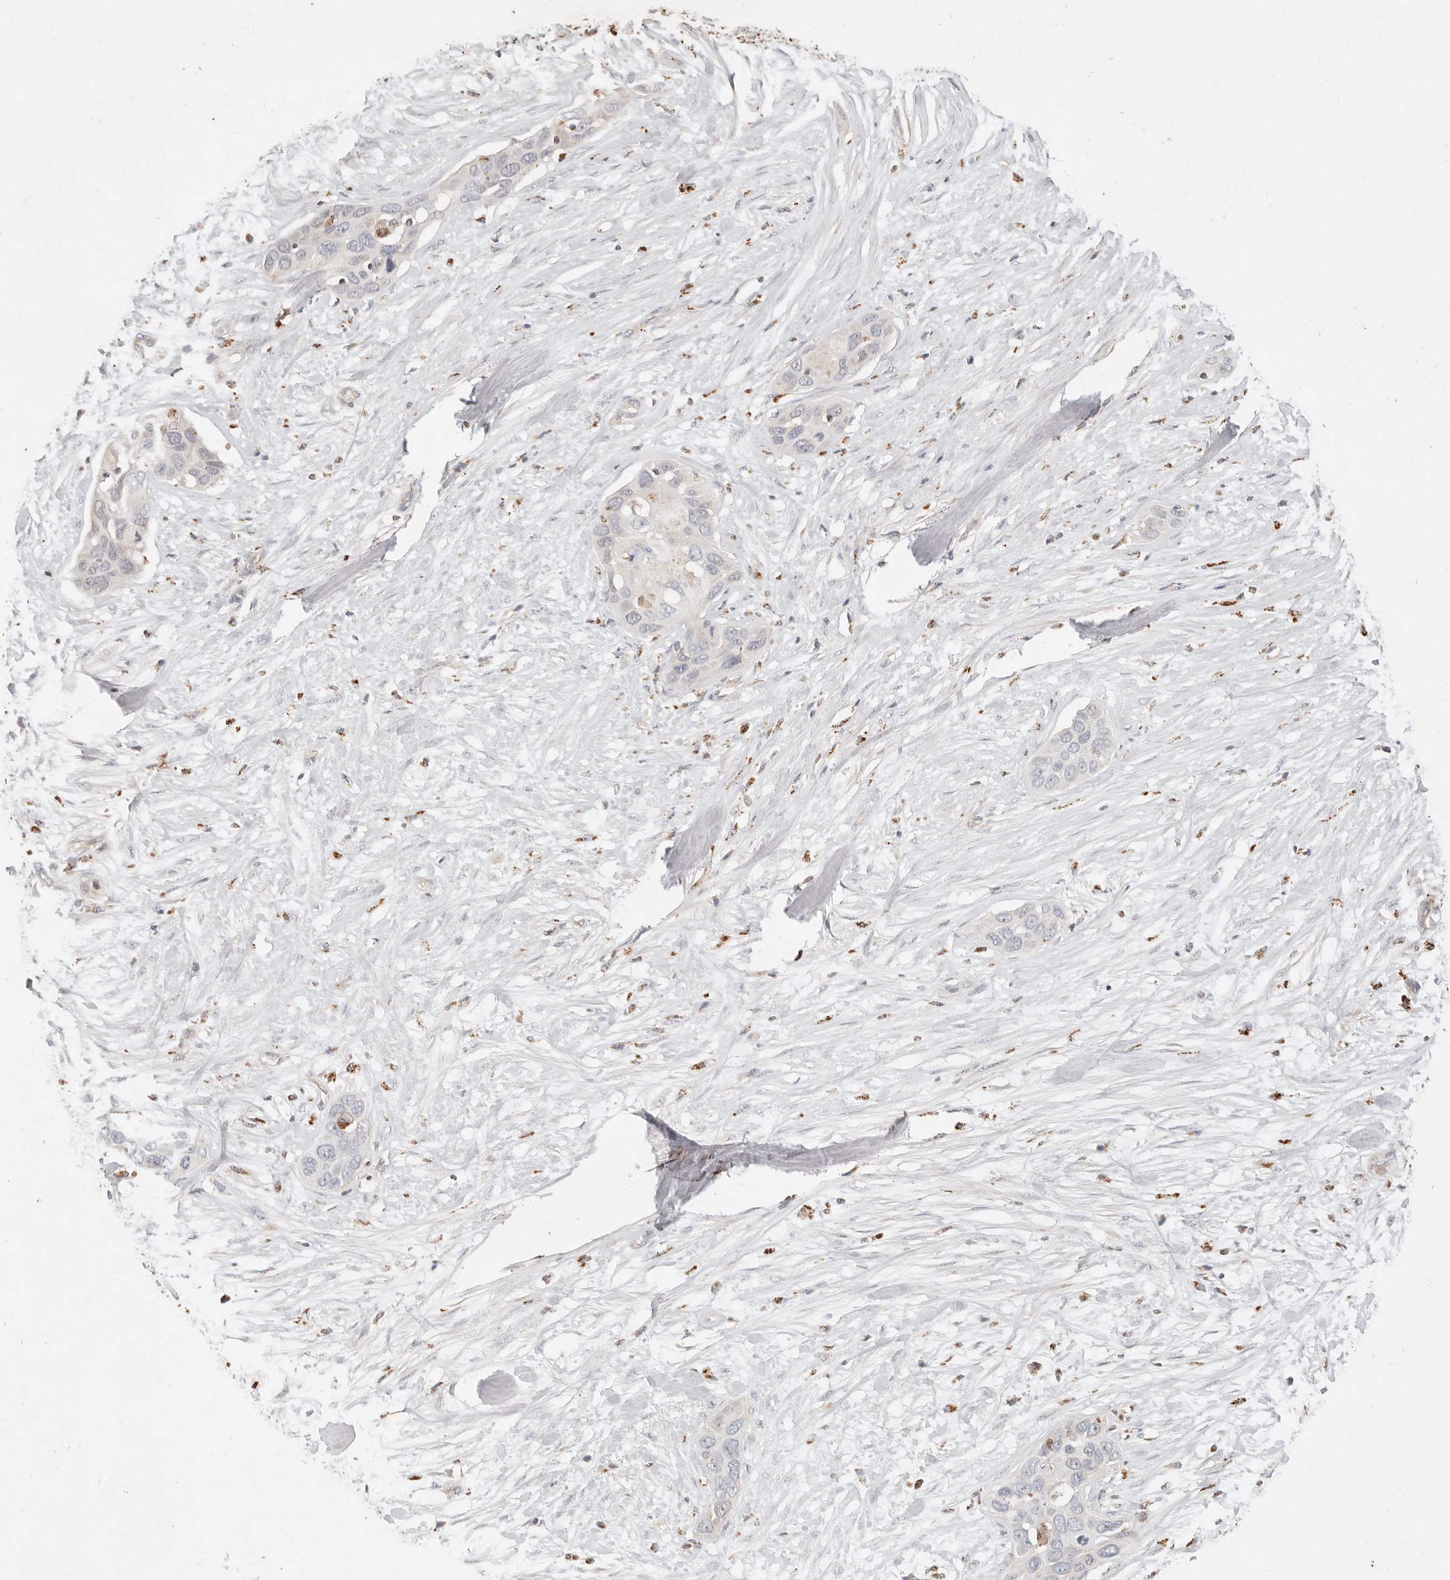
{"staining": {"intensity": "negative", "quantity": "none", "location": "none"}, "tissue": "pancreatic cancer", "cell_type": "Tumor cells", "image_type": "cancer", "snomed": [{"axis": "morphology", "description": "Adenocarcinoma, NOS"}, {"axis": "topography", "description": "Pancreas"}], "caption": "DAB (3,3'-diaminobenzidine) immunohistochemical staining of human pancreatic cancer shows no significant positivity in tumor cells. (DAB (3,3'-diaminobenzidine) immunohistochemistry visualized using brightfield microscopy, high magnification).", "gene": "ARHGEF10L", "patient": {"sex": "female", "age": 60}}